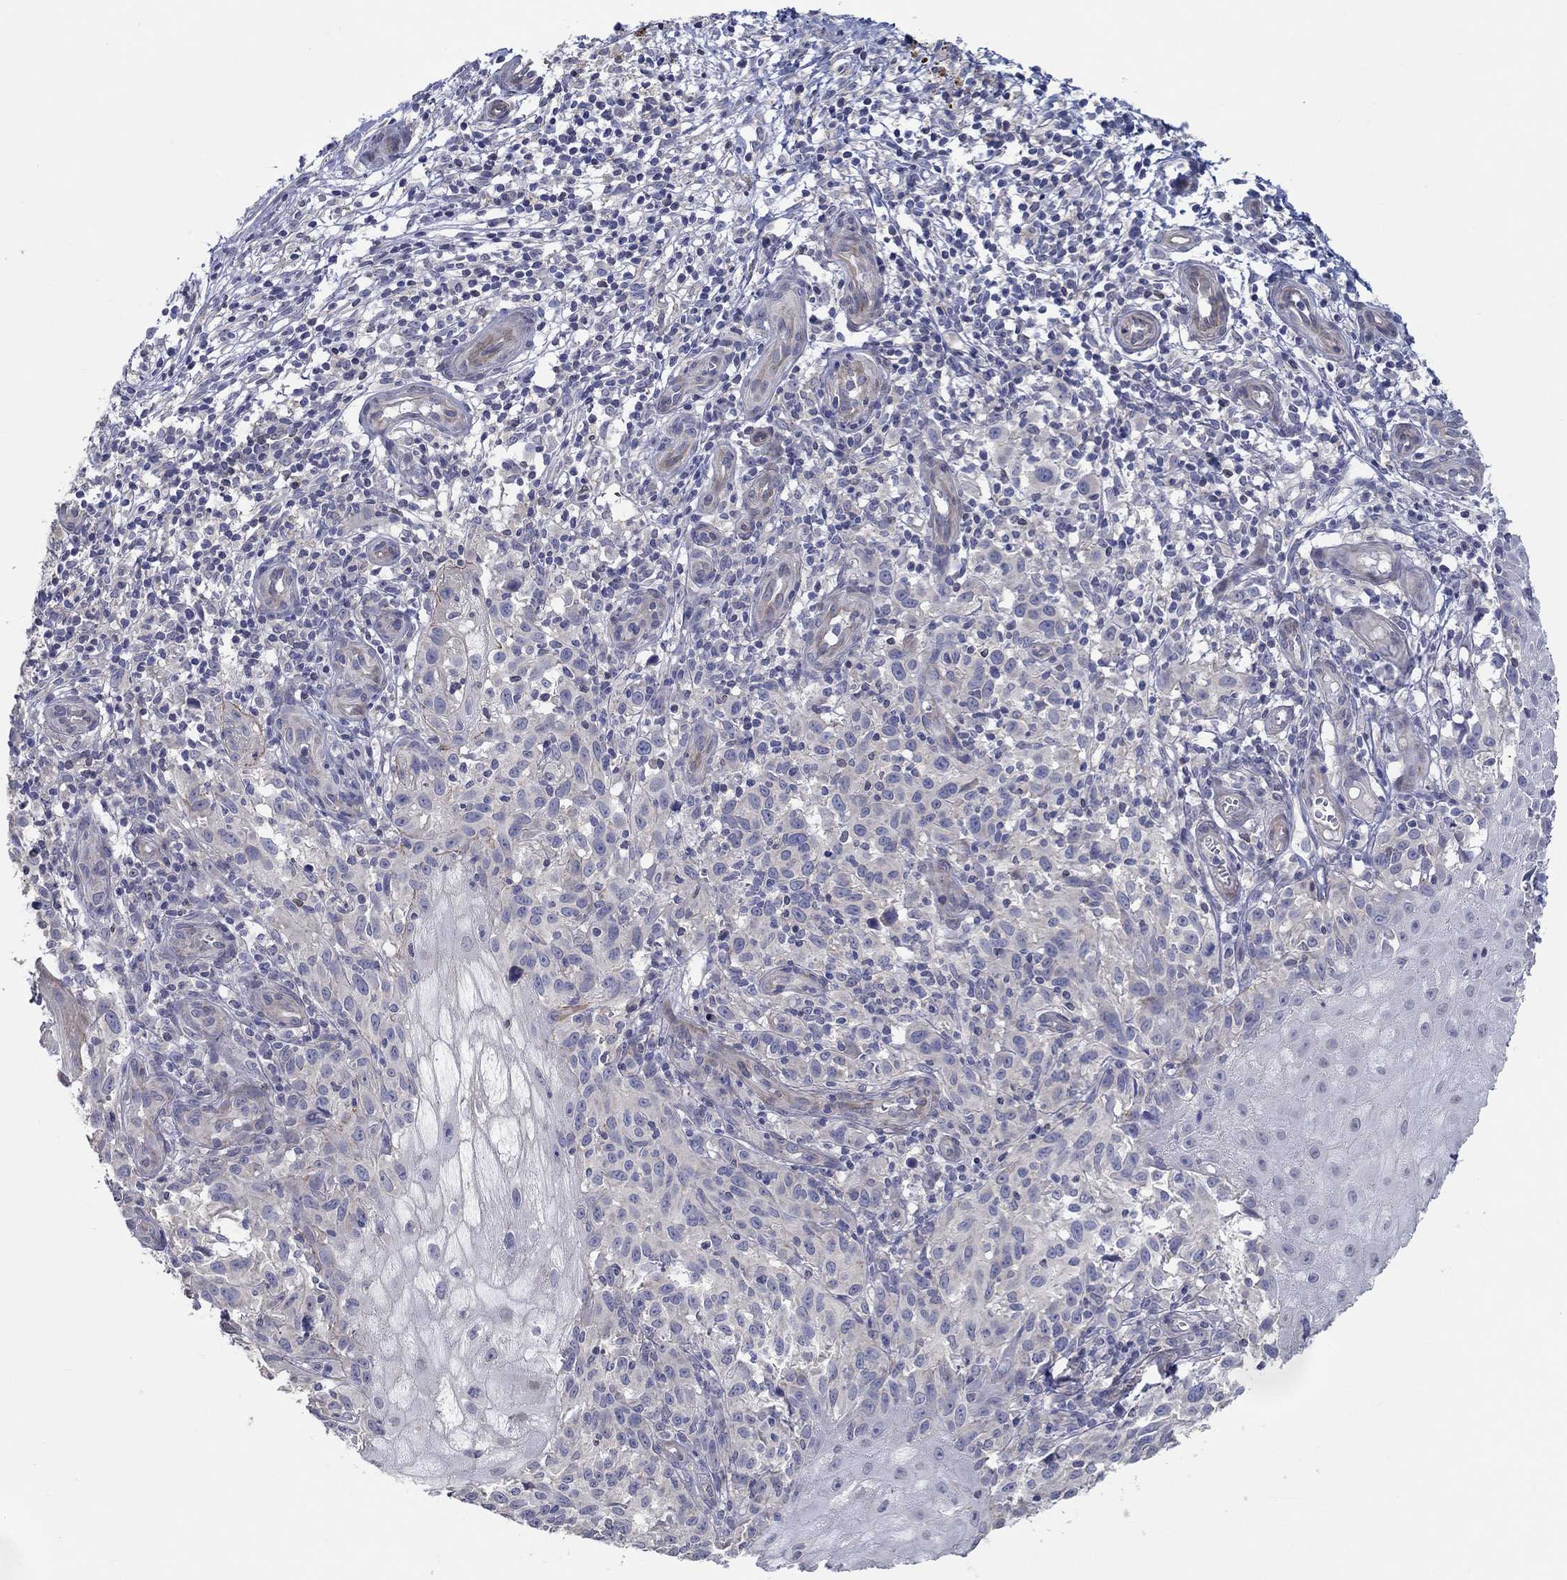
{"staining": {"intensity": "negative", "quantity": "none", "location": "none"}, "tissue": "melanoma", "cell_type": "Tumor cells", "image_type": "cancer", "snomed": [{"axis": "morphology", "description": "Malignant melanoma, NOS"}, {"axis": "topography", "description": "Skin"}], "caption": "Human malignant melanoma stained for a protein using immunohistochemistry demonstrates no staining in tumor cells.", "gene": "ERMP1", "patient": {"sex": "female", "age": 53}}